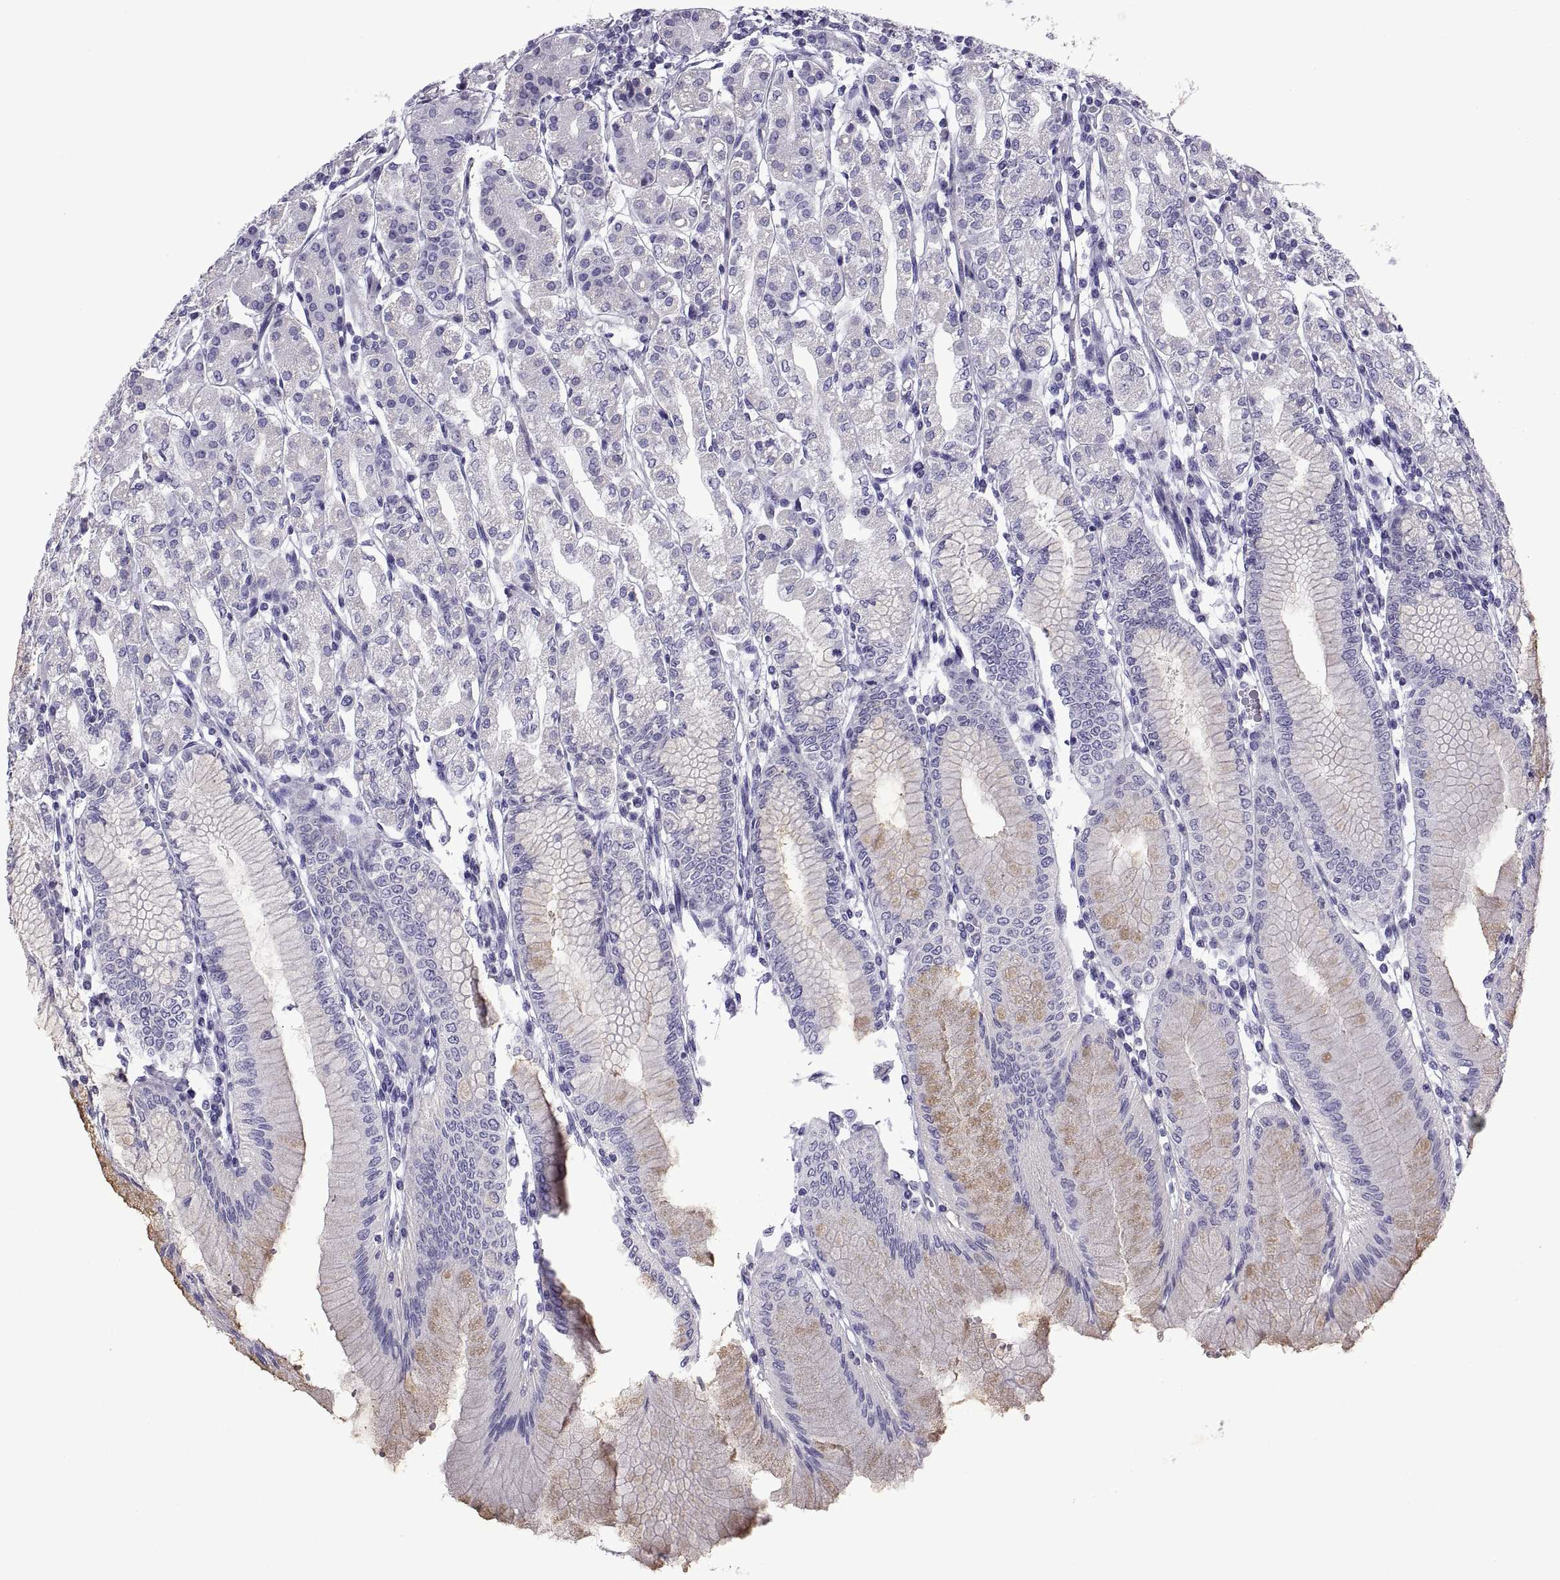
{"staining": {"intensity": "negative", "quantity": "none", "location": "none"}, "tissue": "stomach", "cell_type": "Glandular cells", "image_type": "normal", "snomed": [{"axis": "morphology", "description": "Normal tissue, NOS"}, {"axis": "topography", "description": "Skeletal muscle"}, {"axis": "topography", "description": "Stomach"}], "caption": "The micrograph exhibits no staining of glandular cells in normal stomach. The staining was performed using DAB (3,3'-diaminobenzidine) to visualize the protein expression in brown, while the nuclei were stained in blue with hematoxylin (Magnification: 20x).", "gene": "SPDYE10", "patient": {"sex": "female", "age": 57}}